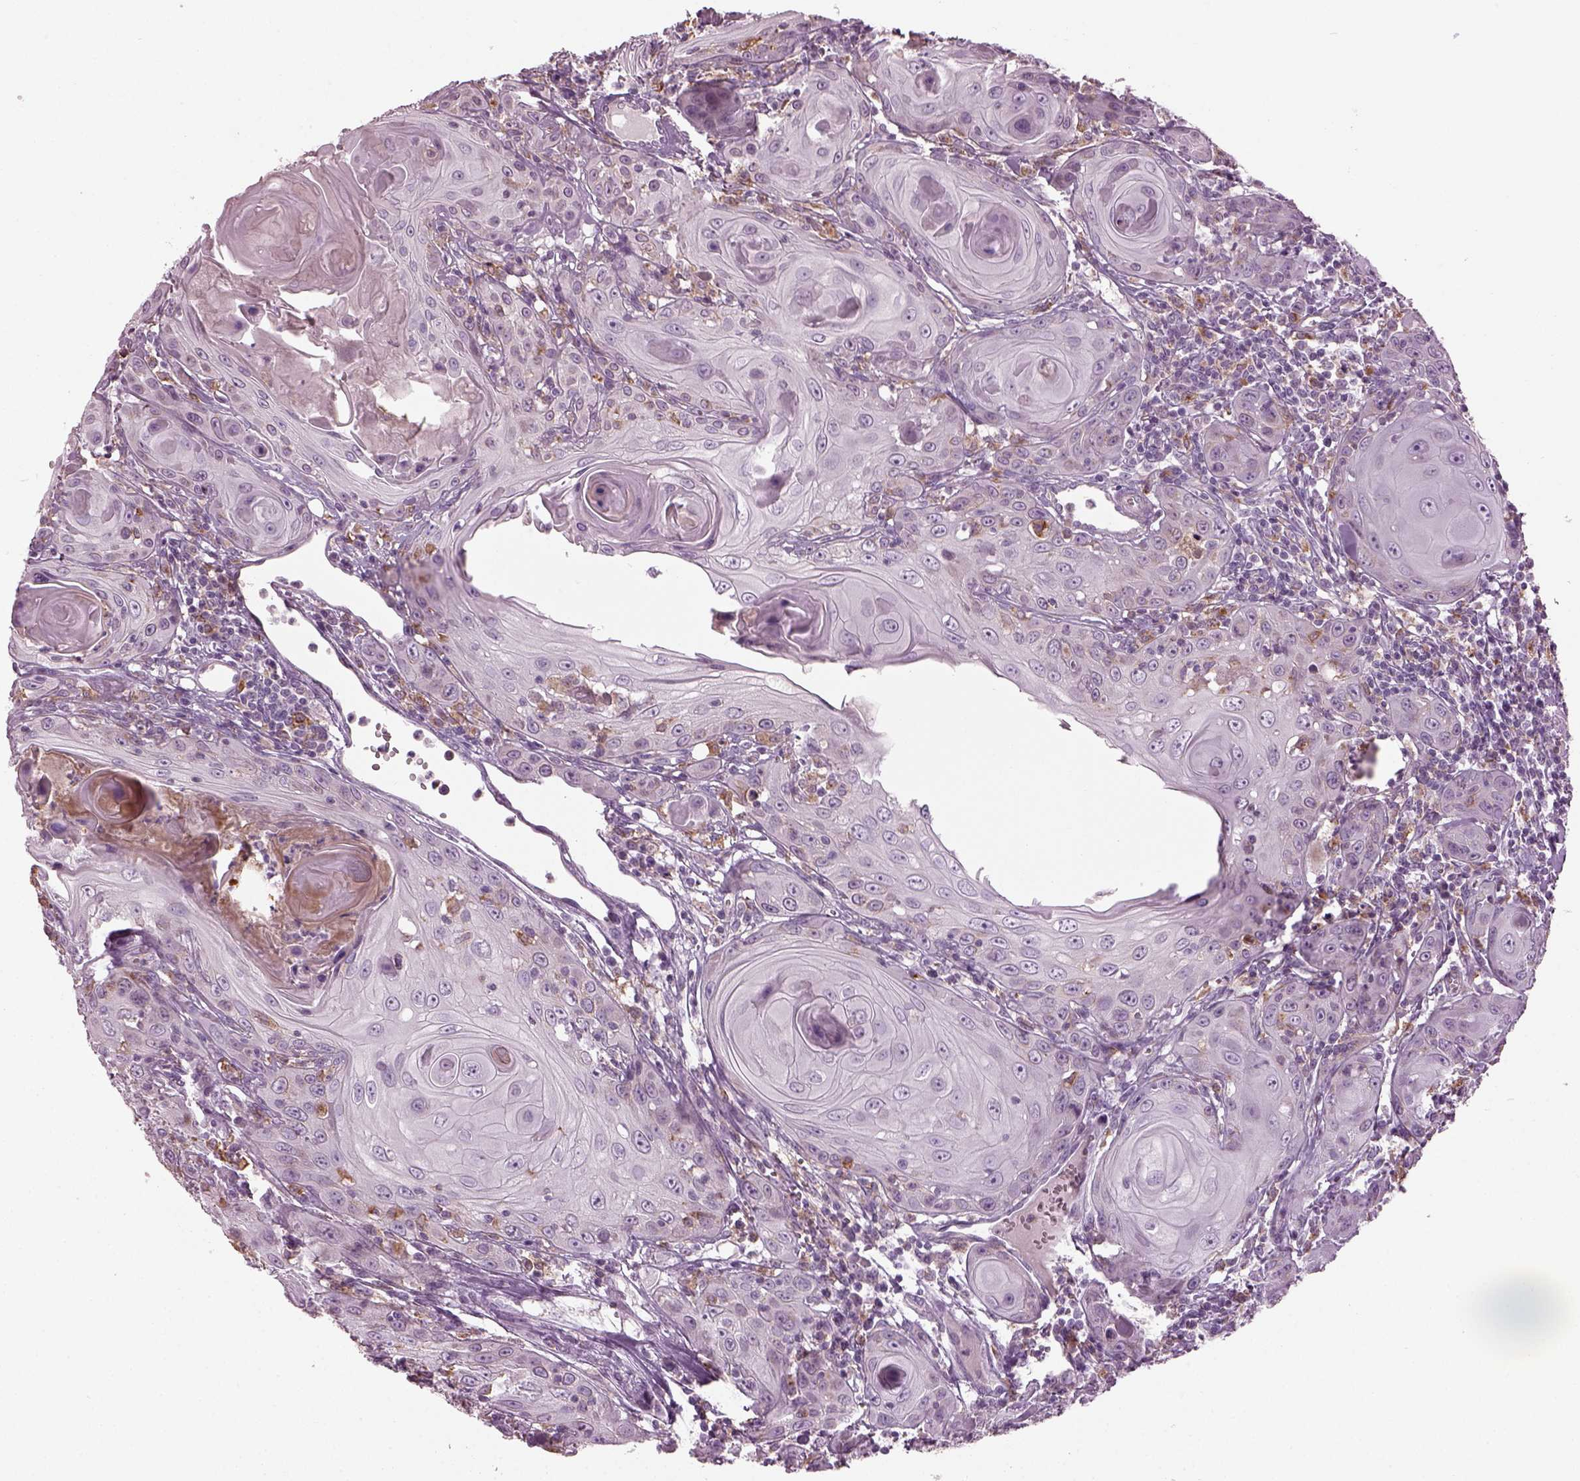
{"staining": {"intensity": "negative", "quantity": "none", "location": "none"}, "tissue": "head and neck cancer", "cell_type": "Tumor cells", "image_type": "cancer", "snomed": [{"axis": "morphology", "description": "Squamous cell carcinoma, NOS"}, {"axis": "topography", "description": "Head-Neck"}], "caption": "Immunohistochemistry of human squamous cell carcinoma (head and neck) shows no expression in tumor cells.", "gene": "TMEM231", "patient": {"sex": "female", "age": 80}}